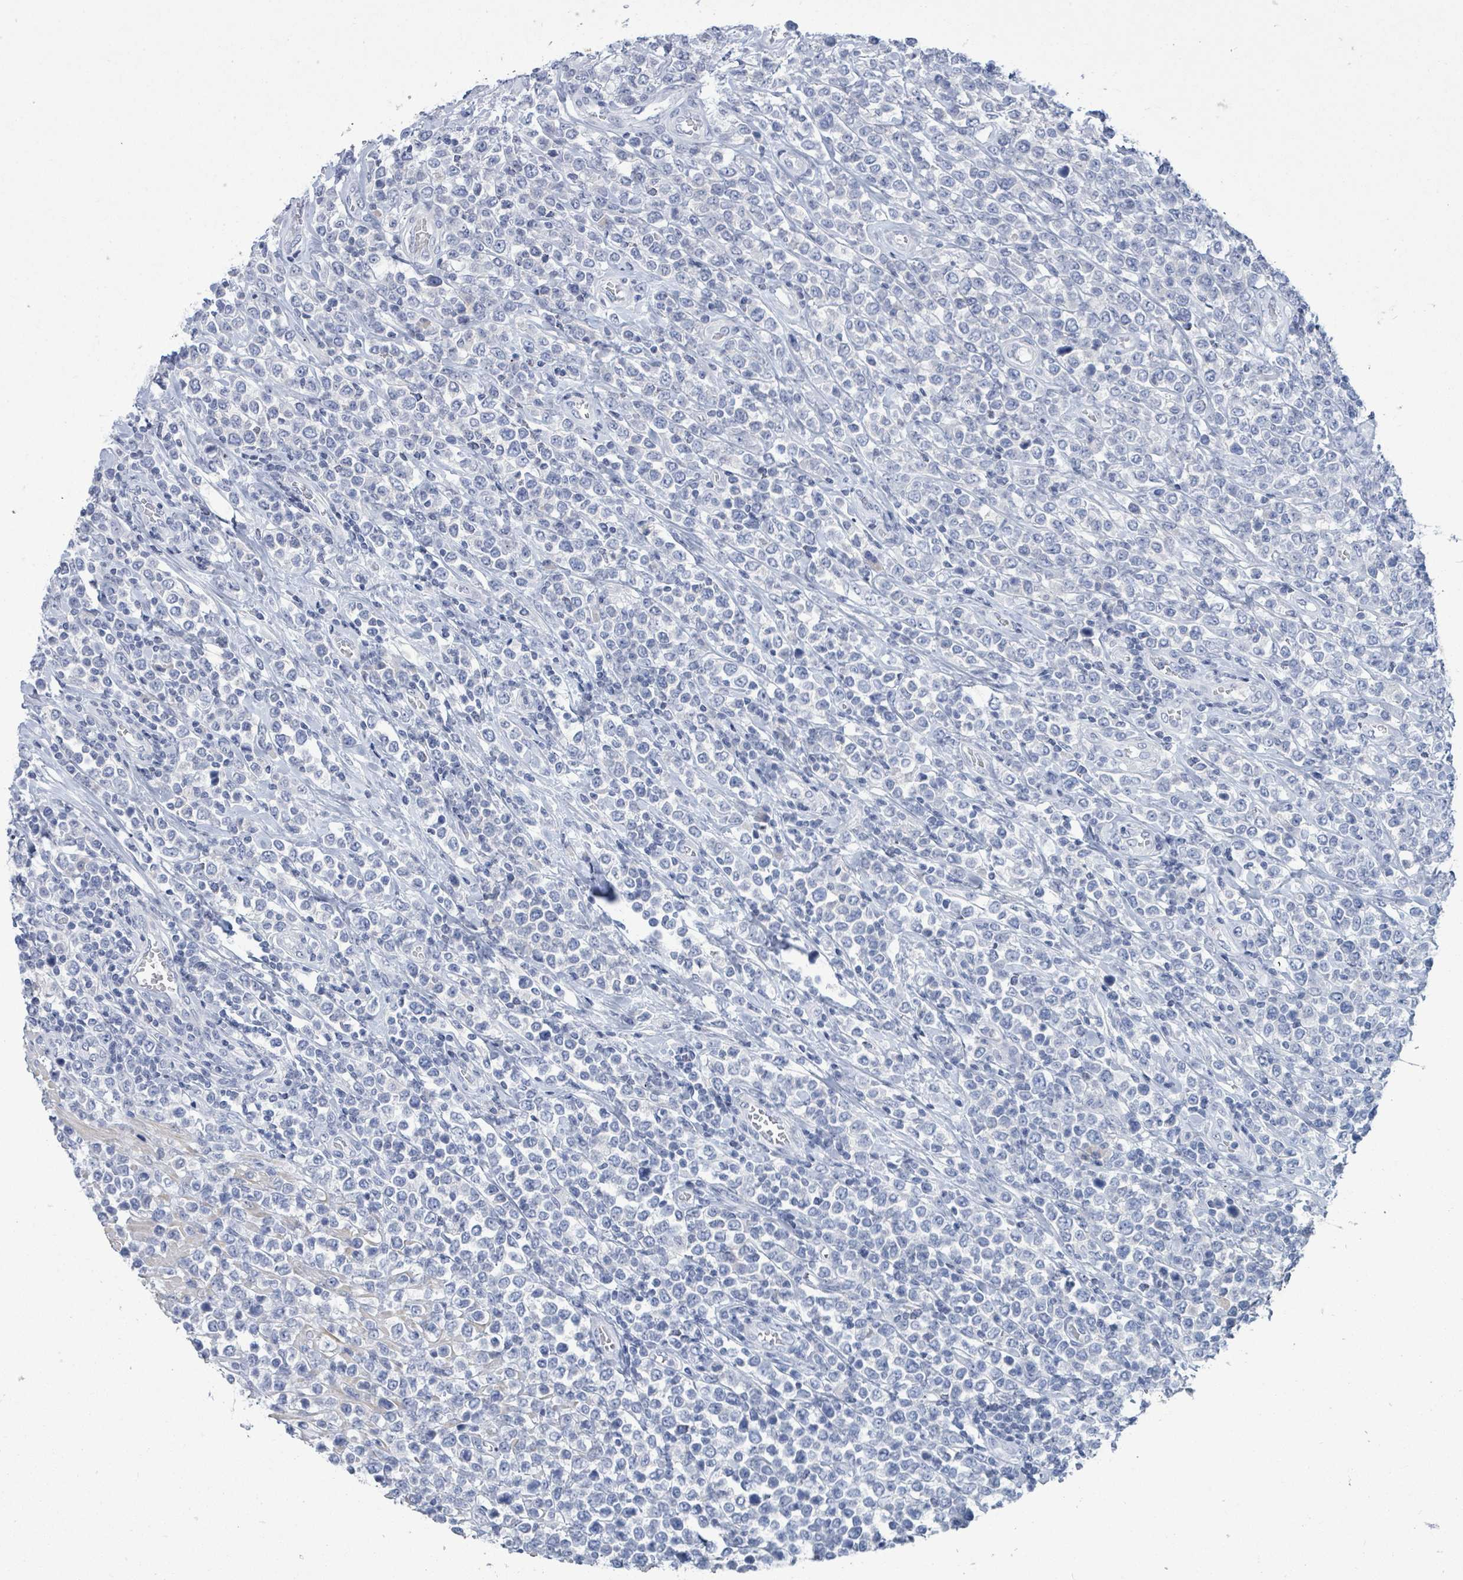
{"staining": {"intensity": "negative", "quantity": "none", "location": "none"}, "tissue": "lymphoma", "cell_type": "Tumor cells", "image_type": "cancer", "snomed": [{"axis": "morphology", "description": "Malignant lymphoma, non-Hodgkin's type, High grade"}, {"axis": "topography", "description": "Soft tissue"}], "caption": "Immunohistochemical staining of lymphoma exhibits no significant staining in tumor cells. Nuclei are stained in blue.", "gene": "NTN3", "patient": {"sex": "female", "age": 56}}